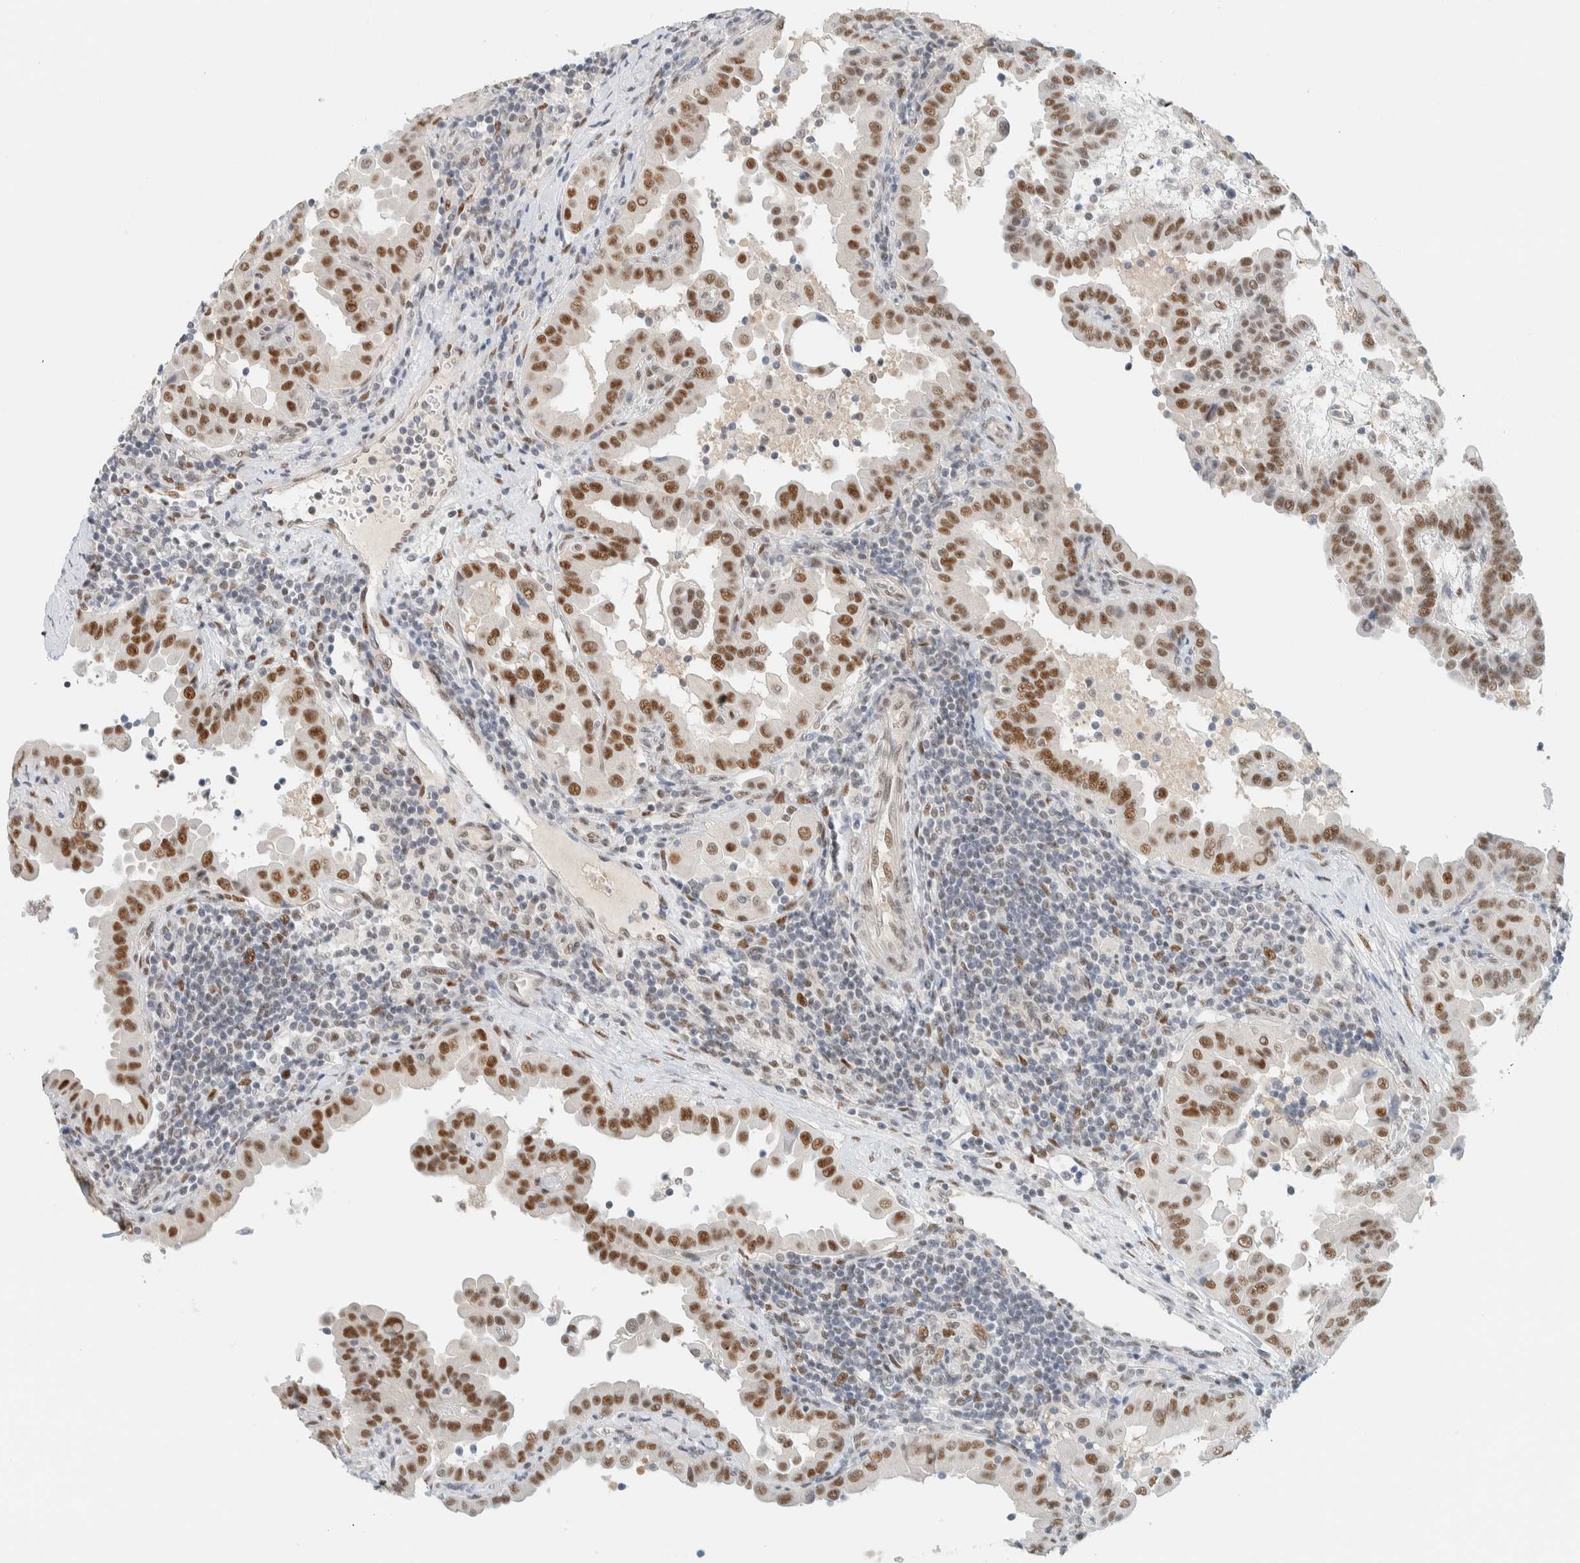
{"staining": {"intensity": "strong", "quantity": ">75%", "location": "nuclear"}, "tissue": "thyroid cancer", "cell_type": "Tumor cells", "image_type": "cancer", "snomed": [{"axis": "morphology", "description": "Papillary adenocarcinoma, NOS"}, {"axis": "topography", "description": "Thyroid gland"}], "caption": "Human thyroid papillary adenocarcinoma stained for a protein (brown) exhibits strong nuclear positive positivity in about >75% of tumor cells.", "gene": "ZNF683", "patient": {"sex": "male", "age": 33}}